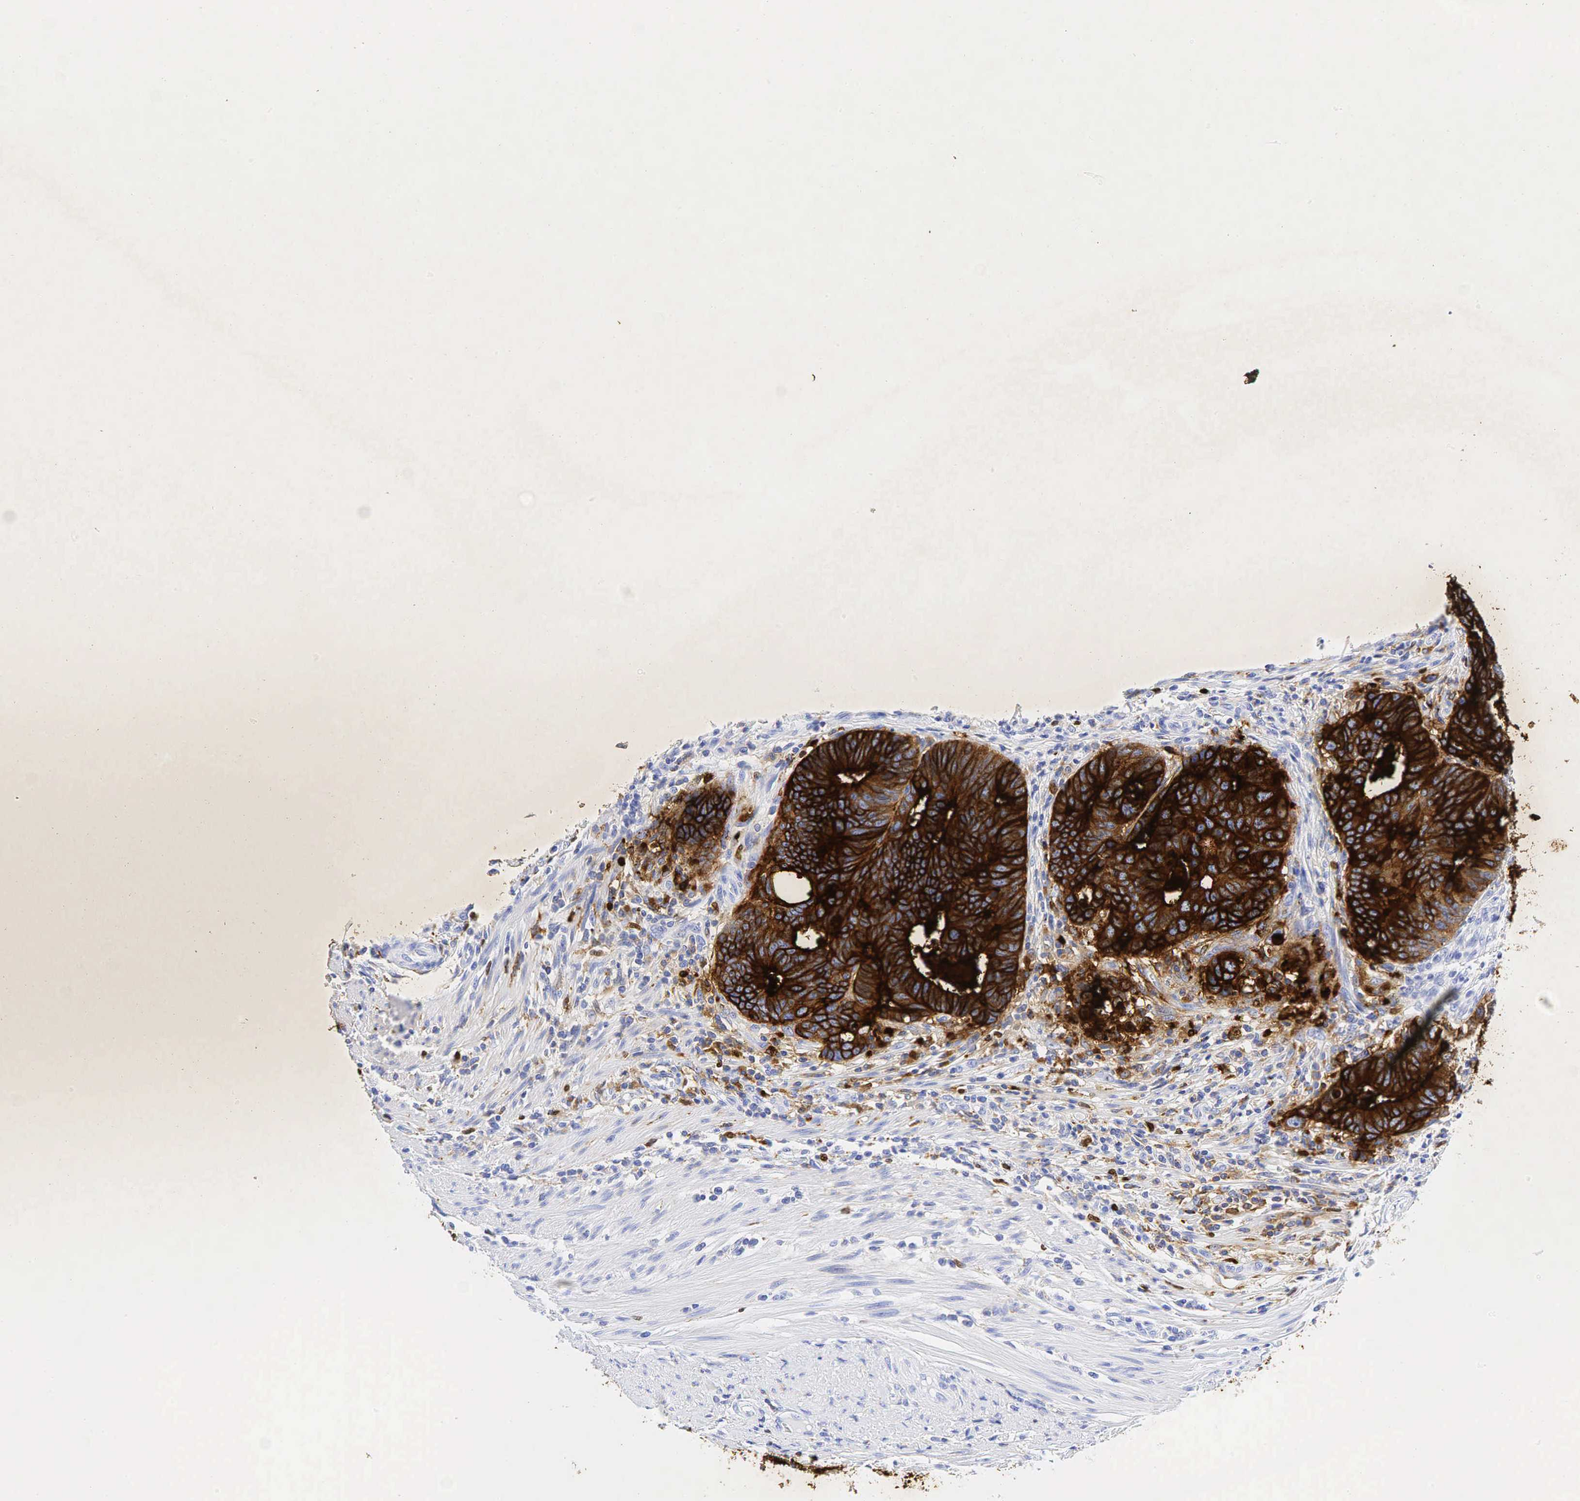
{"staining": {"intensity": "strong", "quantity": ">75%", "location": "cytoplasmic/membranous"}, "tissue": "colorectal cancer", "cell_type": "Tumor cells", "image_type": "cancer", "snomed": [{"axis": "morphology", "description": "Adenocarcinoma, NOS"}, {"axis": "topography", "description": "Colon"}], "caption": "Adenocarcinoma (colorectal) stained with a protein marker shows strong staining in tumor cells.", "gene": "CEACAM5", "patient": {"sex": "female", "age": 78}}